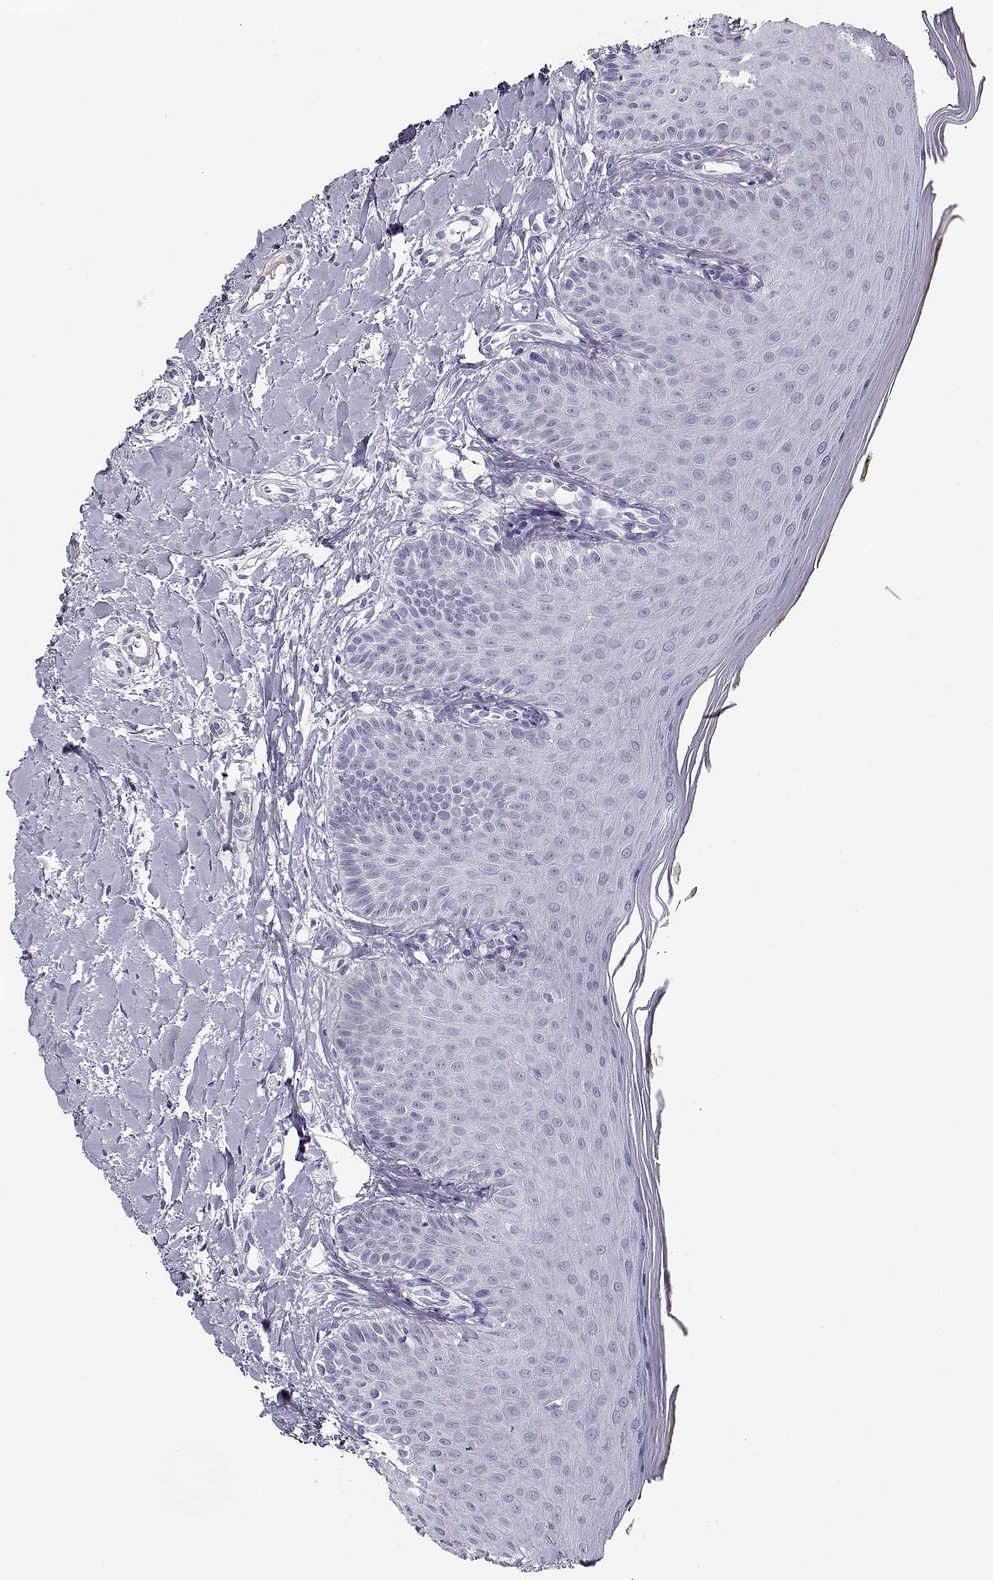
{"staining": {"intensity": "negative", "quantity": "none", "location": "none"}, "tissue": "oral mucosa", "cell_type": "Squamous epithelial cells", "image_type": "normal", "snomed": [{"axis": "morphology", "description": "Normal tissue, NOS"}, {"axis": "topography", "description": "Oral tissue"}], "caption": "Immunohistochemistry (IHC) of unremarkable oral mucosa displays no staining in squamous epithelial cells. (DAB immunohistochemistry (IHC), high magnification).", "gene": "CREB3L3", "patient": {"sex": "female", "age": 43}}